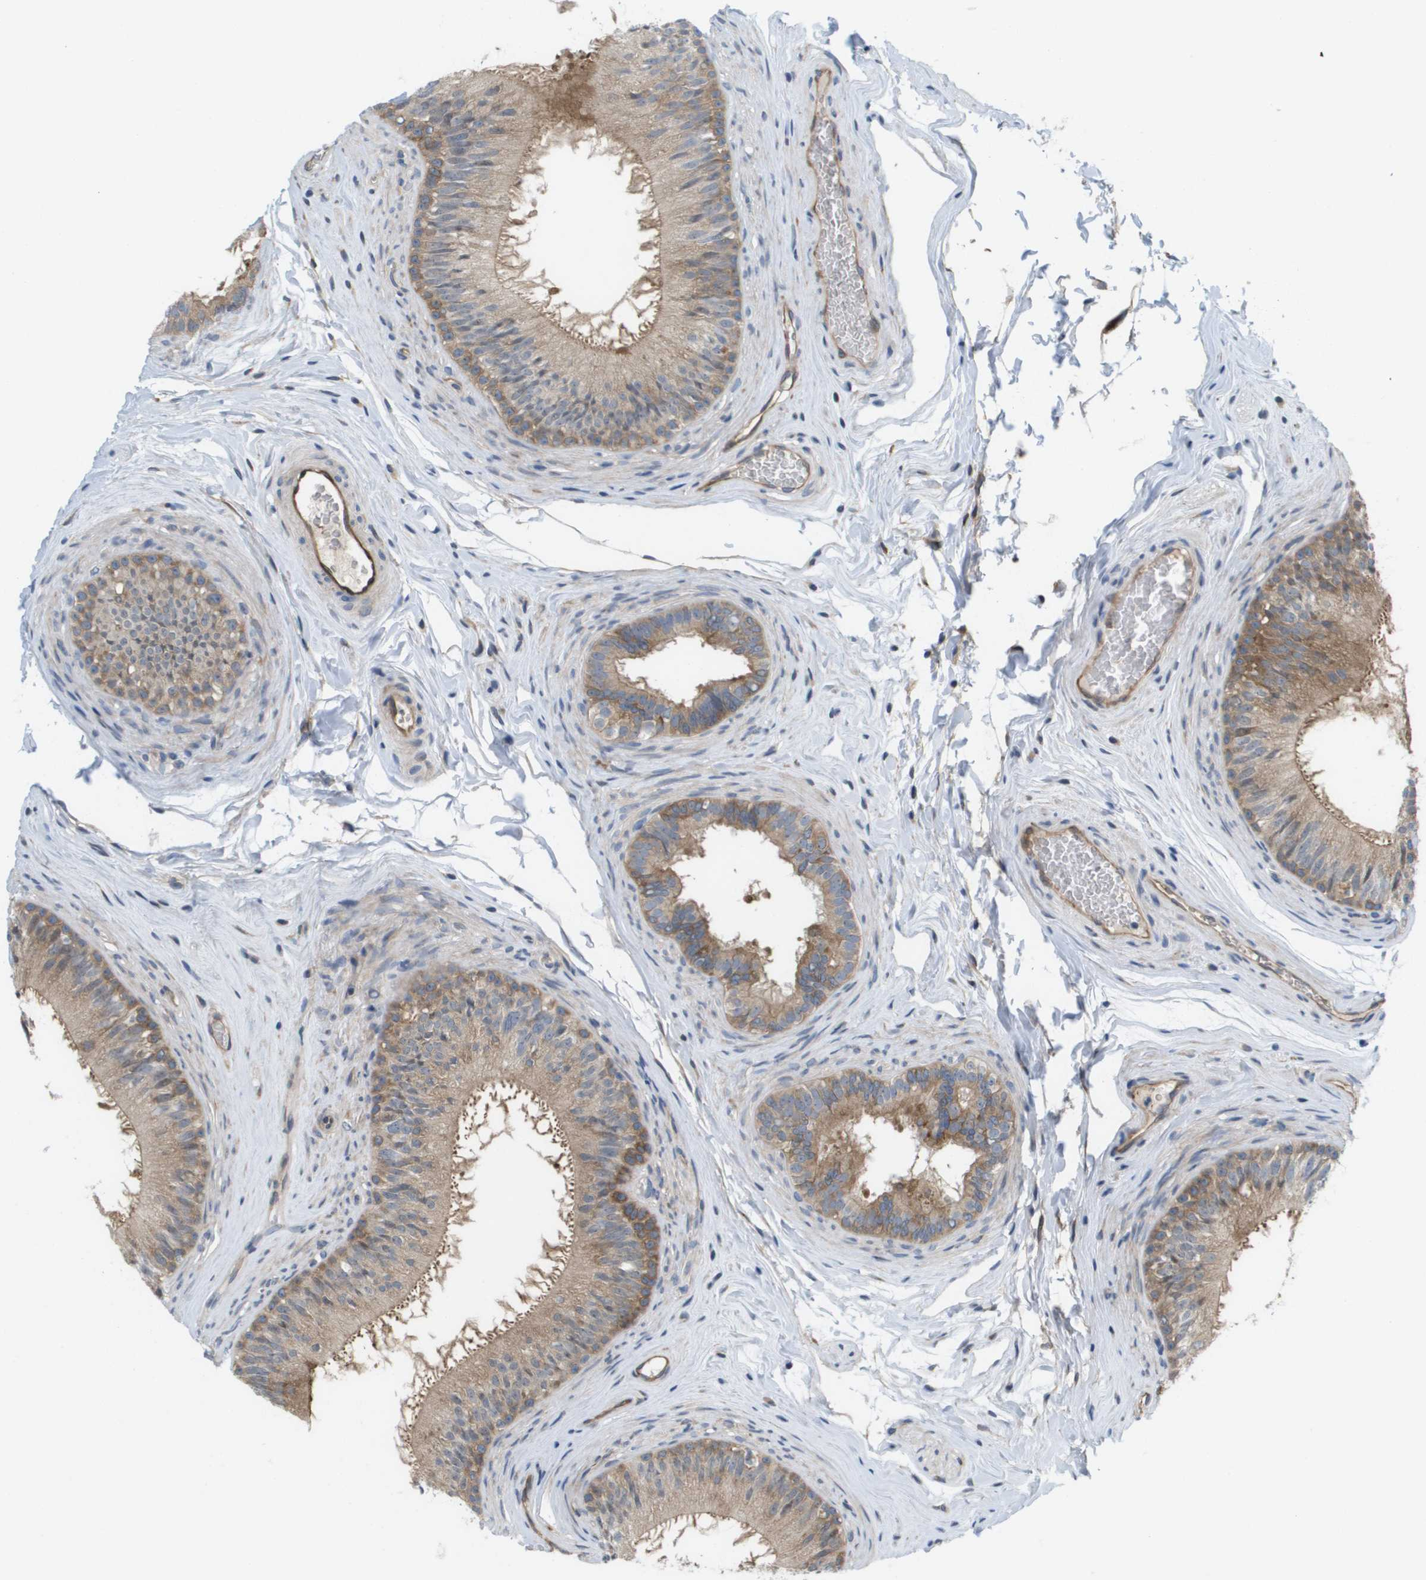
{"staining": {"intensity": "moderate", "quantity": ">75%", "location": "cytoplasmic/membranous"}, "tissue": "epididymis", "cell_type": "Glandular cells", "image_type": "normal", "snomed": [{"axis": "morphology", "description": "Normal tissue, NOS"}, {"axis": "topography", "description": "Testis"}, {"axis": "topography", "description": "Epididymis"}], "caption": "About >75% of glandular cells in benign epididymis show moderate cytoplasmic/membranous protein expression as visualized by brown immunohistochemical staining.", "gene": "MARCHF8", "patient": {"sex": "male", "age": 36}}